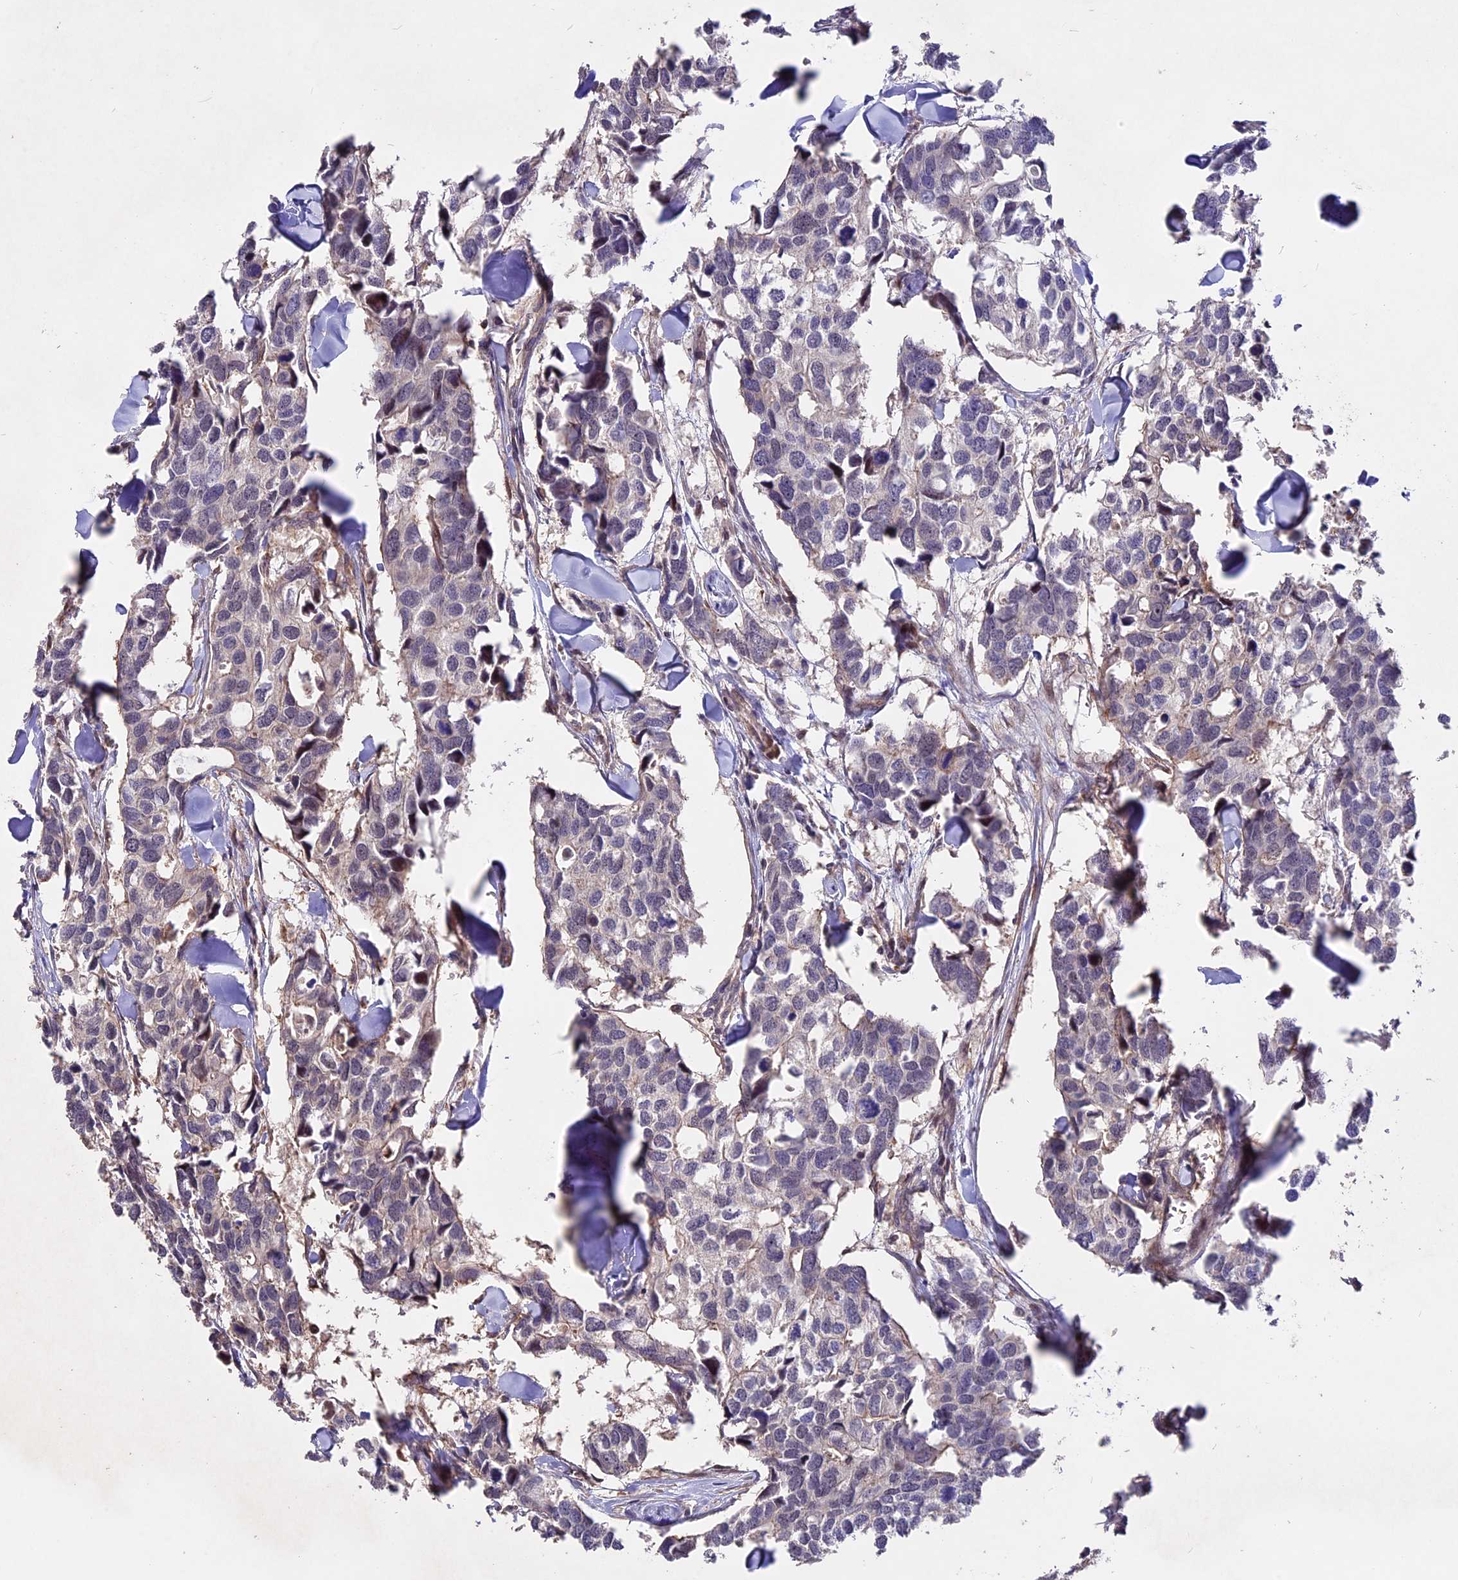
{"staining": {"intensity": "negative", "quantity": "none", "location": "none"}, "tissue": "breast cancer", "cell_type": "Tumor cells", "image_type": "cancer", "snomed": [{"axis": "morphology", "description": "Duct carcinoma"}, {"axis": "topography", "description": "Breast"}], "caption": "Immunohistochemistry of breast cancer demonstrates no expression in tumor cells. The staining is performed using DAB (3,3'-diaminobenzidine) brown chromogen with nuclei counter-stained in using hematoxylin.", "gene": "ZC3H10", "patient": {"sex": "female", "age": 83}}